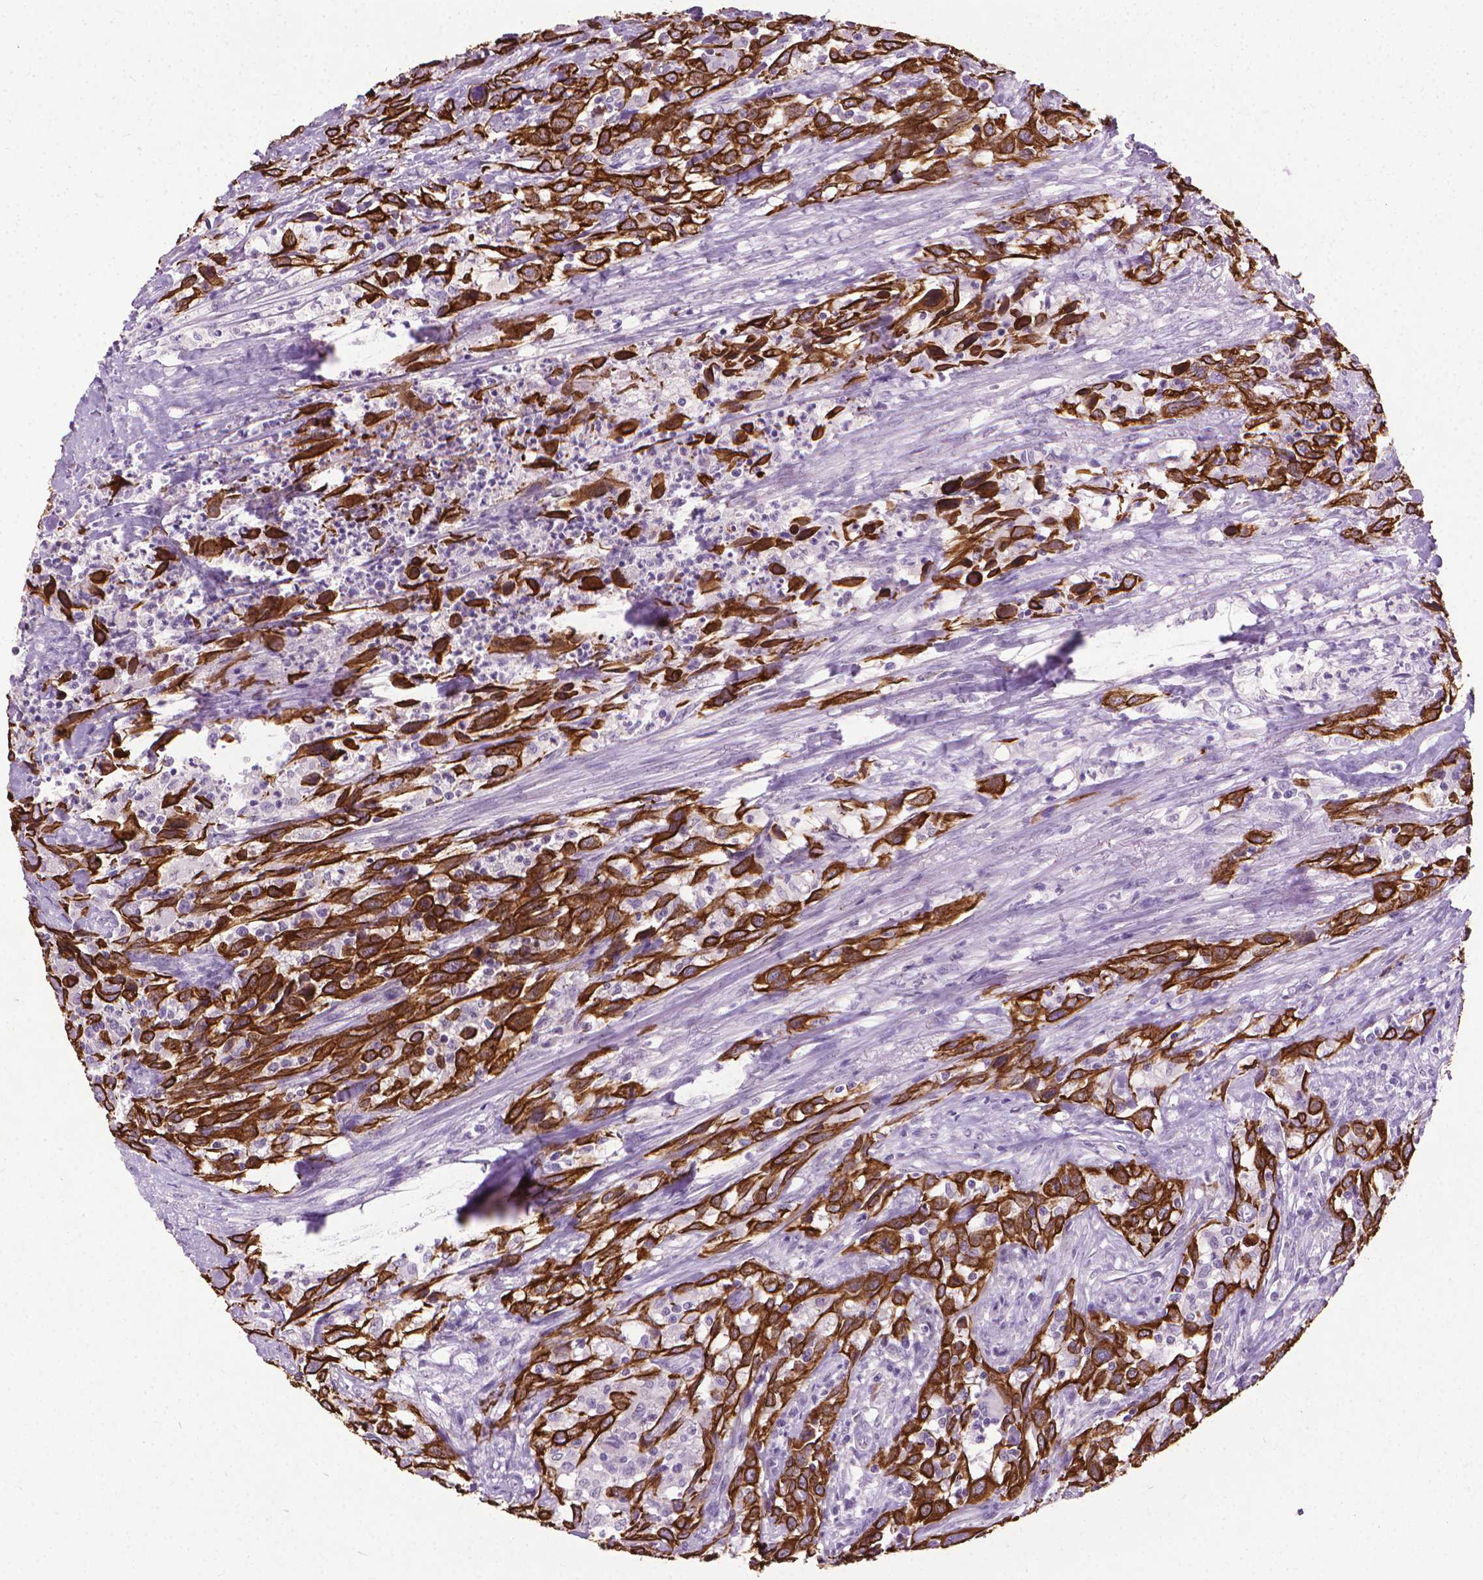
{"staining": {"intensity": "strong", "quantity": "25%-75%", "location": "cytoplasmic/membranous"}, "tissue": "urothelial cancer", "cell_type": "Tumor cells", "image_type": "cancer", "snomed": [{"axis": "morphology", "description": "Urothelial carcinoma, NOS"}, {"axis": "morphology", "description": "Urothelial carcinoma, High grade"}, {"axis": "topography", "description": "Urinary bladder"}], "caption": "Tumor cells exhibit high levels of strong cytoplasmic/membranous positivity in approximately 25%-75% of cells in urothelial cancer.", "gene": "KRT5", "patient": {"sex": "female", "age": 64}}